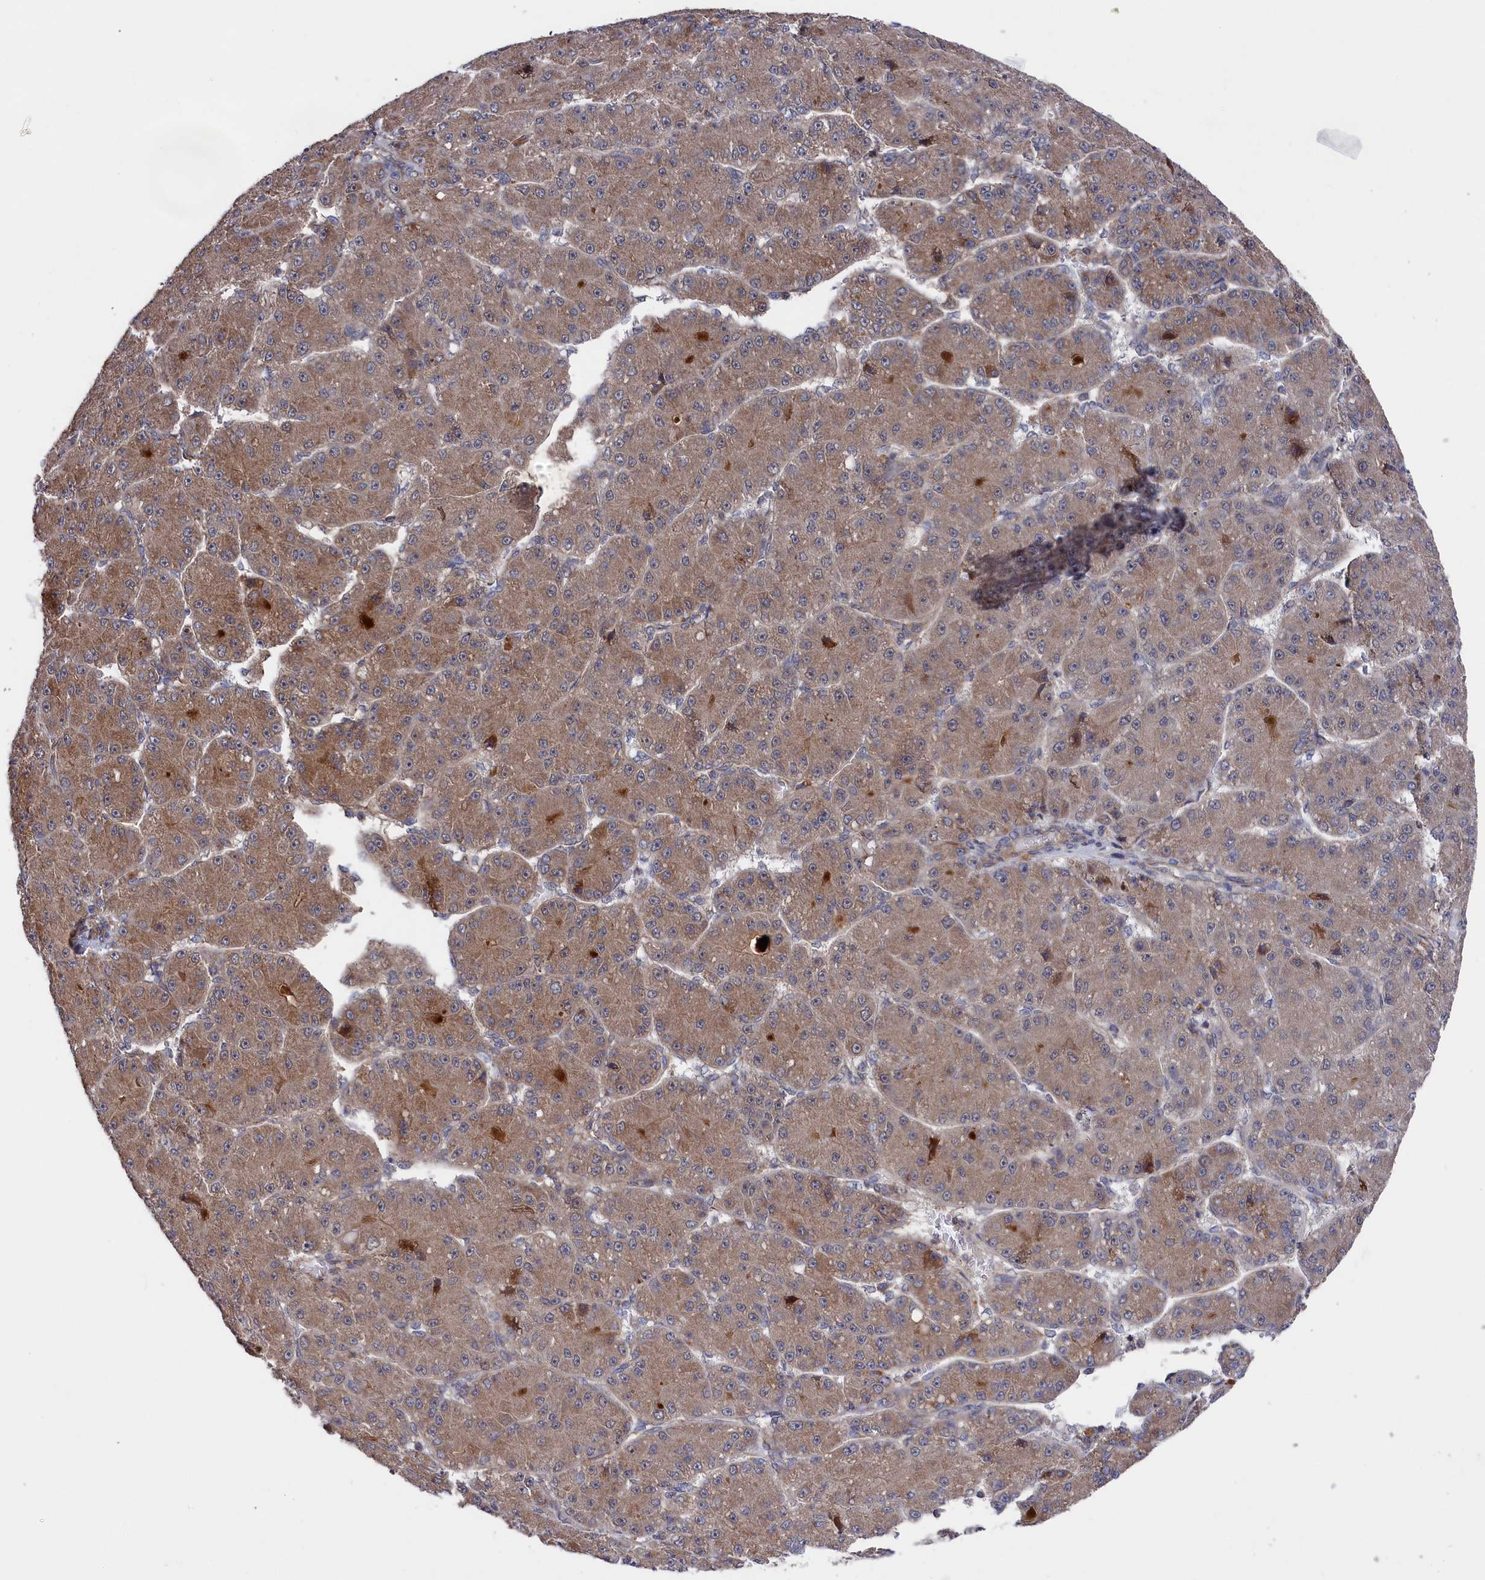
{"staining": {"intensity": "moderate", "quantity": ">75%", "location": "cytoplasmic/membranous"}, "tissue": "liver cancer", "cell_type": "Tumor cells", "image_type": "cancer", "snomed": [{"axis": "morphology", "description": "Carcinoma, Hepatocellular, NOS"}, {"axis": "topography", "description": "Liver"}], "caption": "Human liver cancer stained for a protein (brown) exhibits moderate cytoplasmic/membranous positive positivity in approximately >75% of tumor cells.", "gene": "SUPV3L1", "patient": {"sex": "male", "age": 67}}